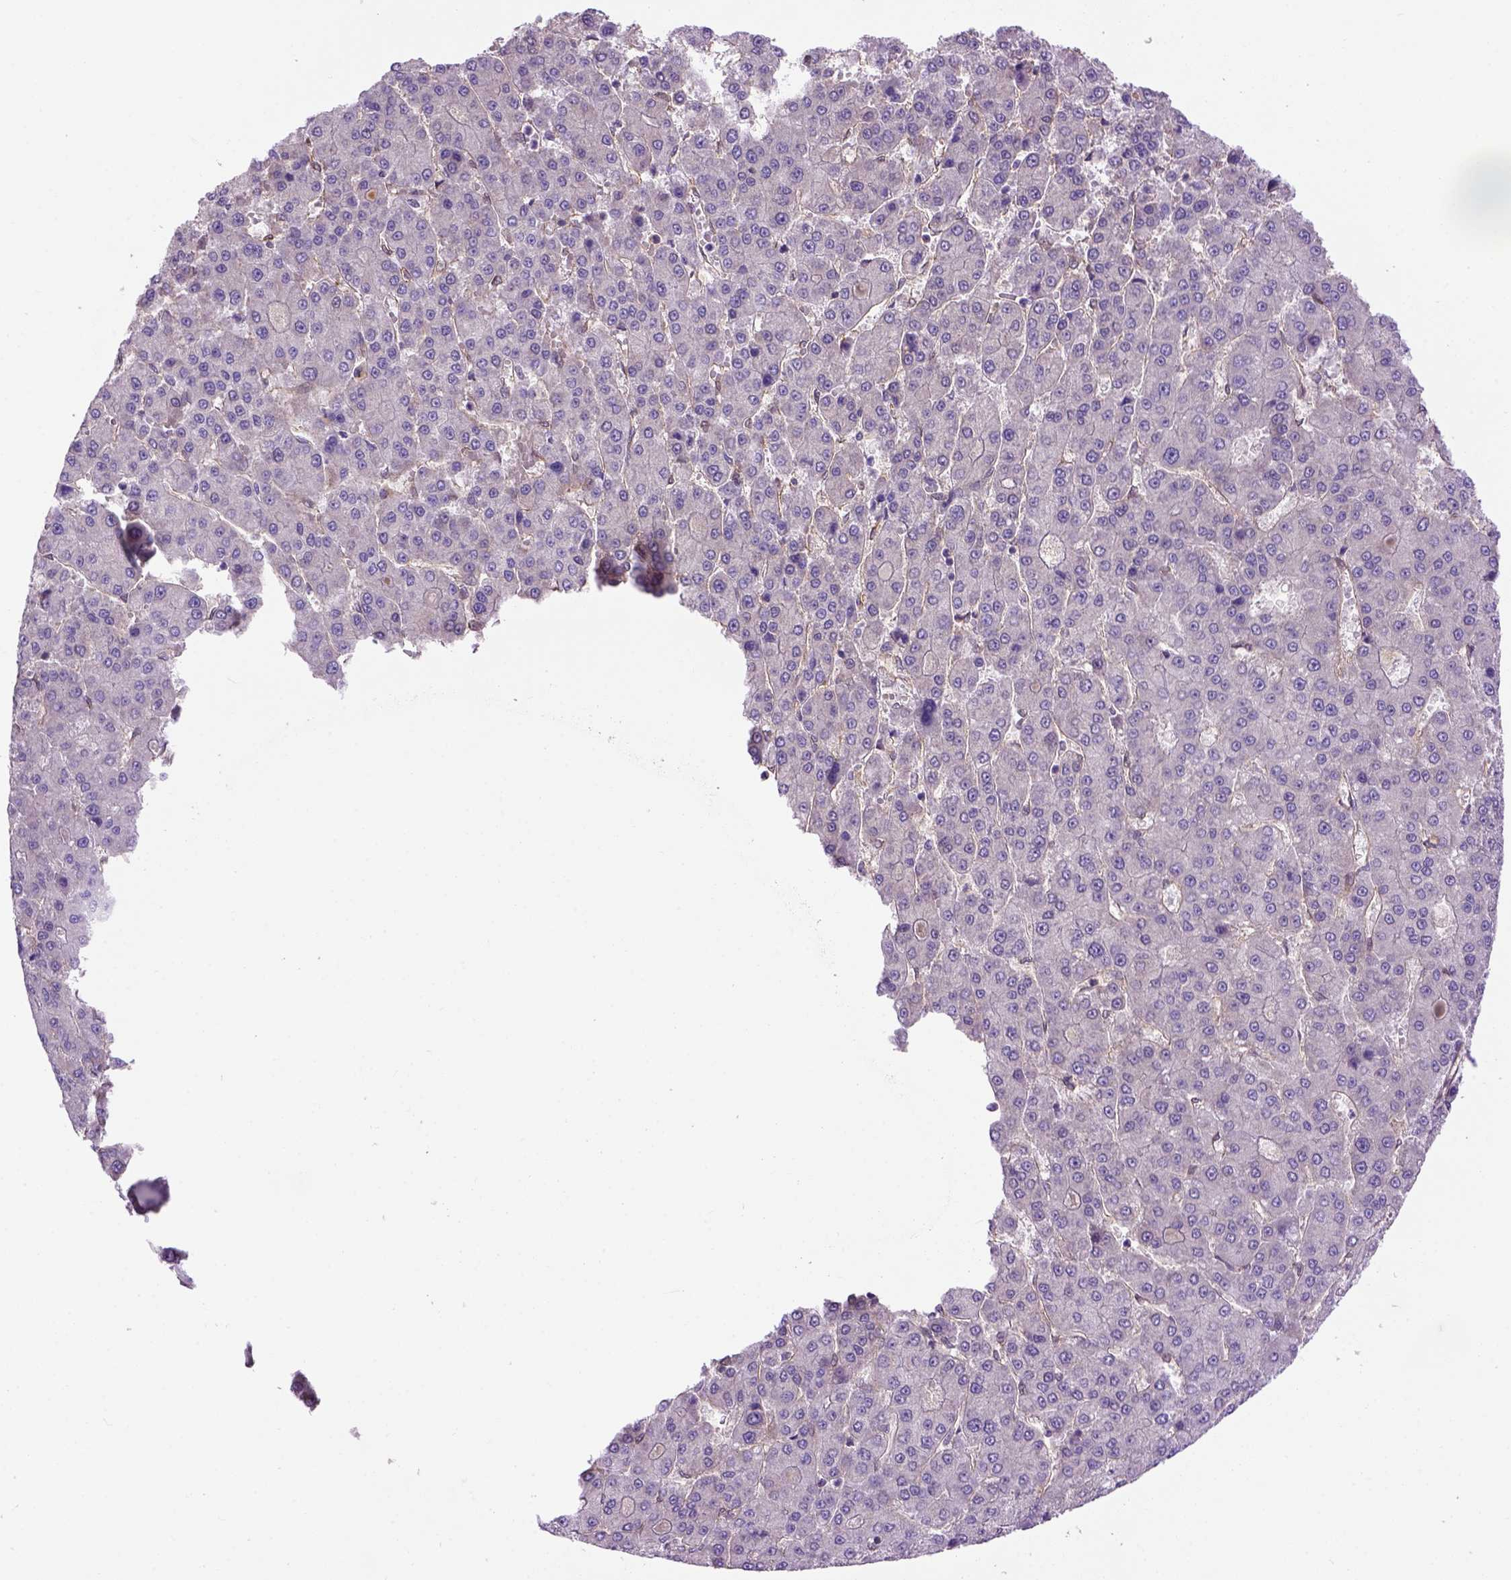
{"staining": {"intensity": "negative", "quantity": "none", "location": "none"}, "tissue": "liver cancer", "cell_type": "Tumor cells", "image_type": "cancer", "snomed": [{"axis": "morphology", "description": "Carcinoma, Hepatocellular, NOS"}, {"axis": "topography", "description": "Liver"}], "caption": "Immunohistochemical staining of human liver cancer (hepatocellular carcinoma) shows no significant staining in tumor cells.", "gene": "CASKIN2", "patient": {"sex": "male", "age": 70}}